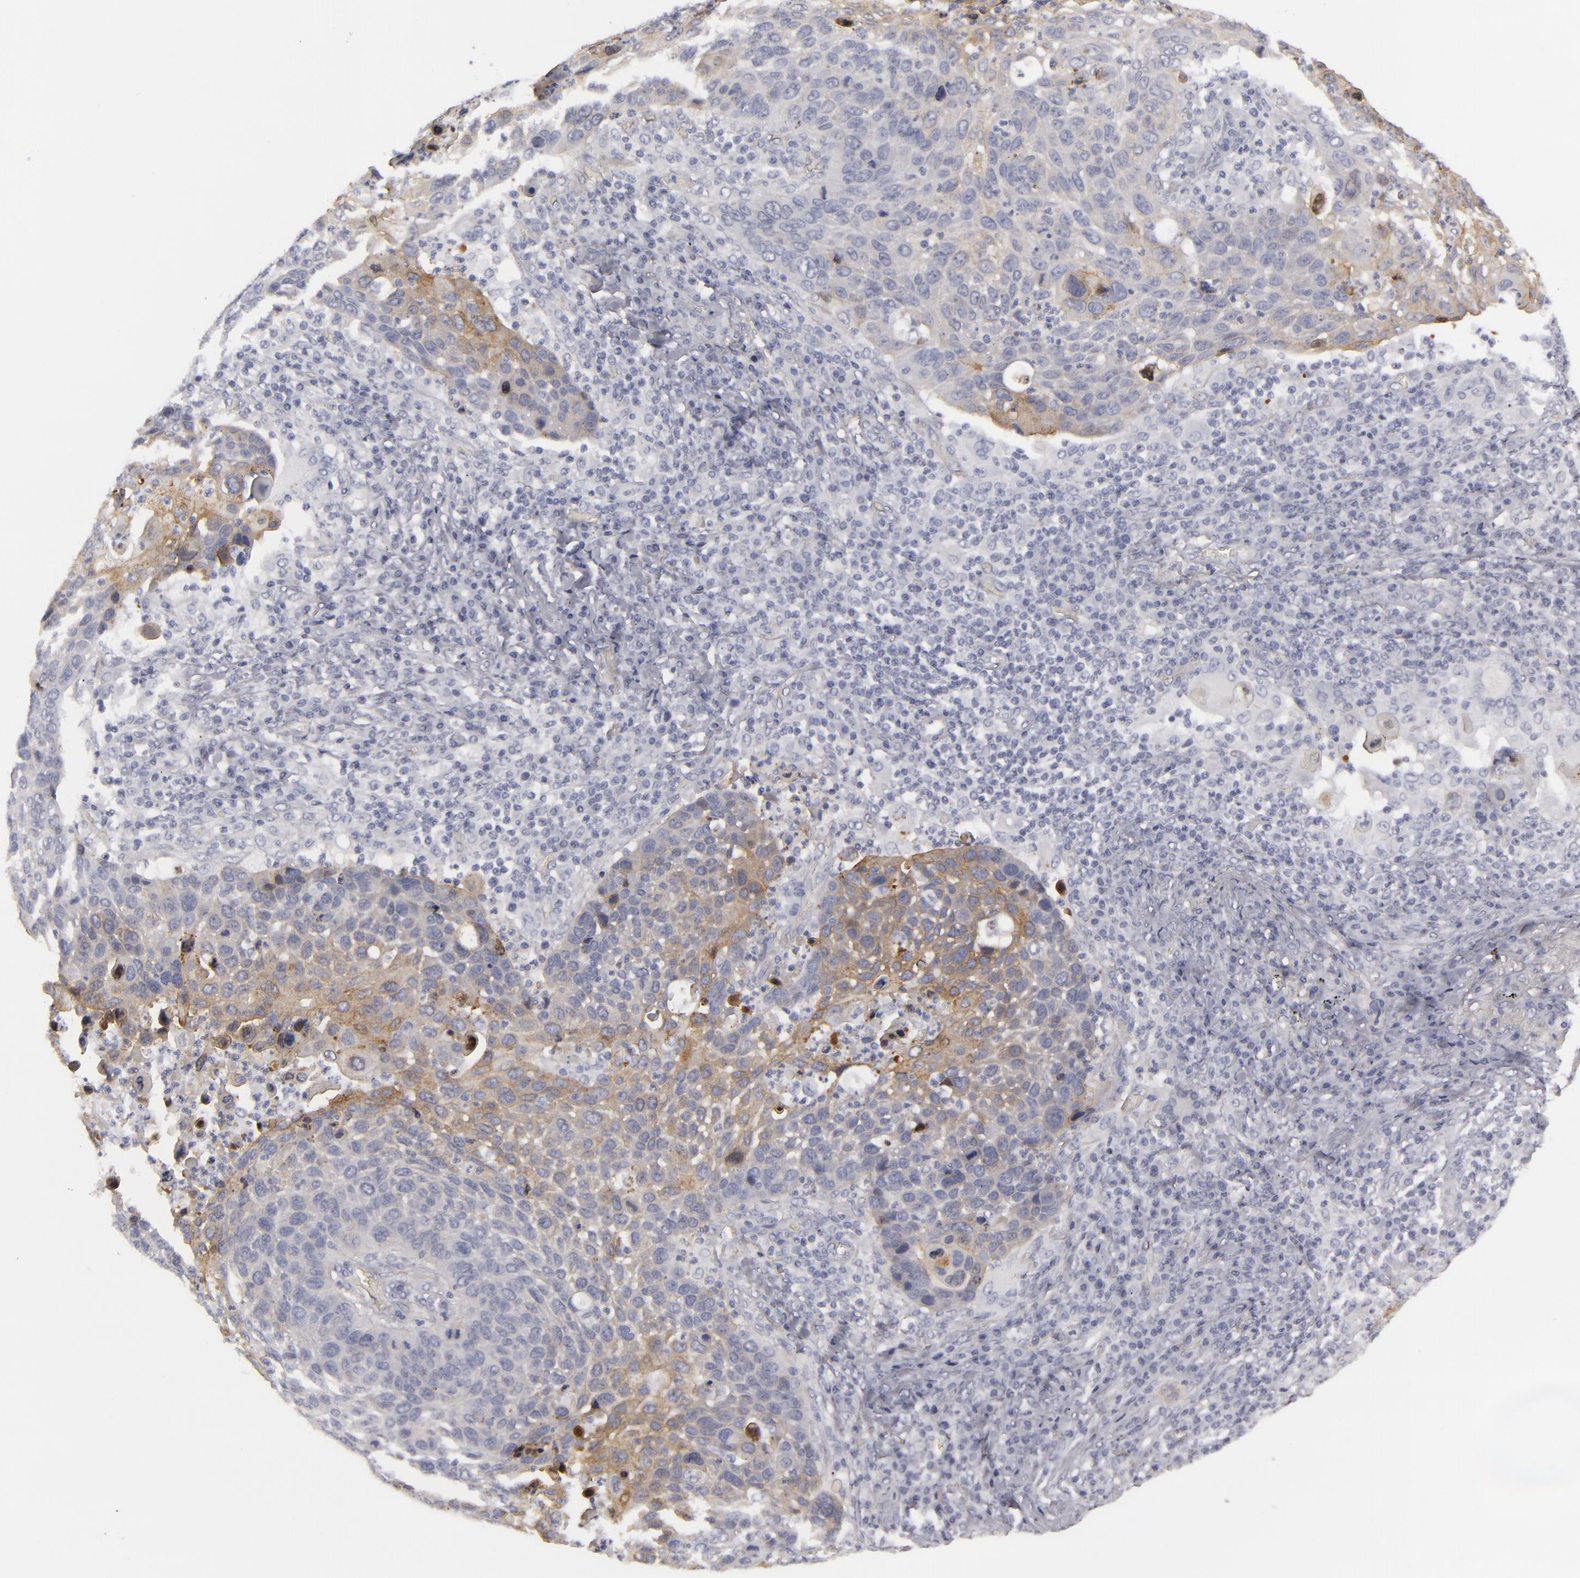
{"staining": {"intensity": "weak", "quantity": "<25%", "location": "cytoplasmic/membranous"}, "tissue": "lung cancer", "cell_type": "Tumor cells", "image_type": "cancer", "snomed": [{"axis": "morphology", "description": "Squamous cell carcinoma, NOS"}, {"axis": "topography", "description": "Lung"}], "caption": "A micrograph of human squamous cell carcinoma (lung) is negative for staining in tumor cells.", "gene": "JUP", "patient": {"sex": "male", "age": 68}}